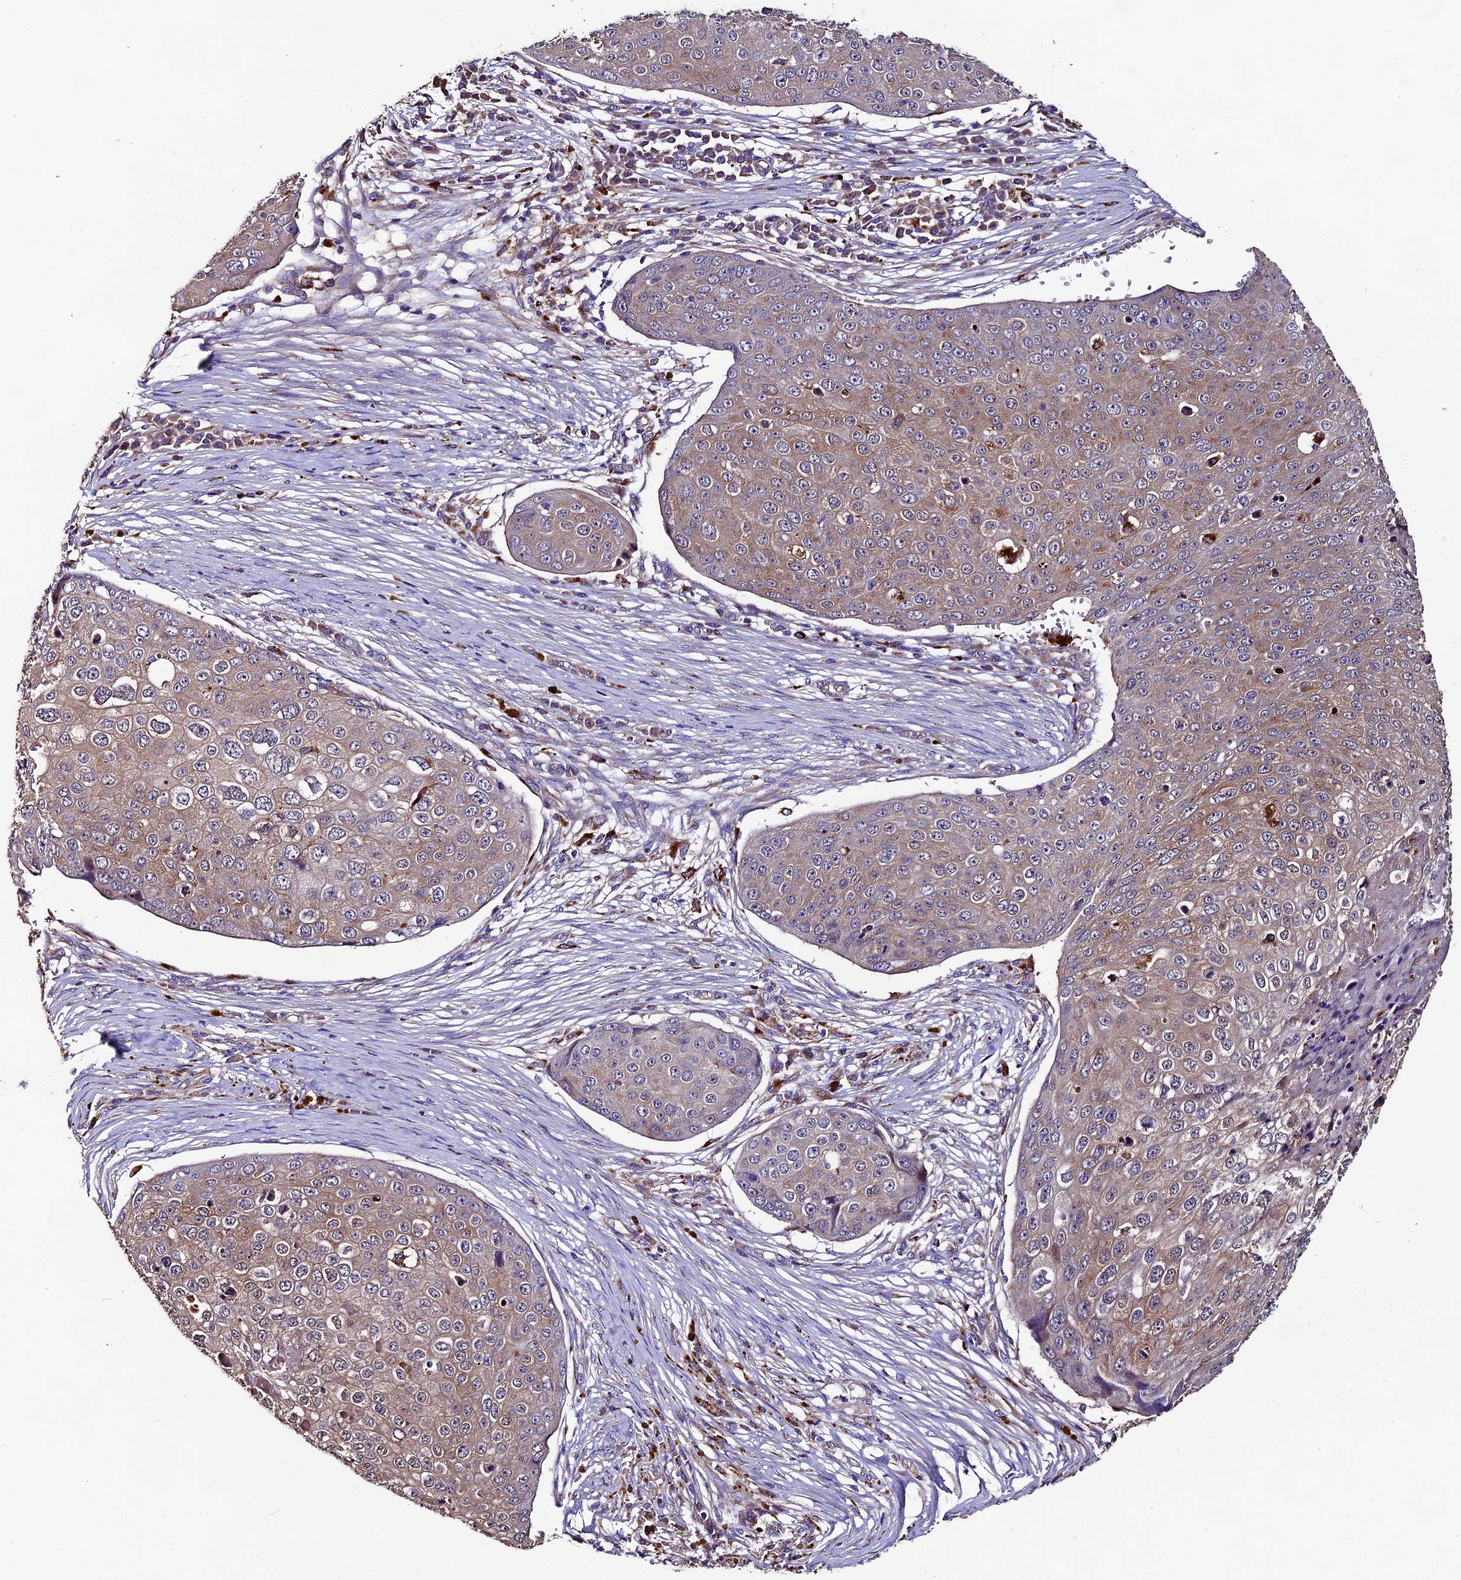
{"staining": {"intensity": "weak", "quantity": ">75%", "location": "cytoplasmic/membranous"}, "tissue": "skin cancer", "cell_type": "Tumor cells", "image_type": "cancer", "snomed": [{"axis": "morphology", "description": "Squamous cell carcinoma, NOS"}, {"axis": "topography", "description": "Skin"}], "caption": "Immunohistochemistry micrograph of neoplastic tissue: human squamous cell carcinoma (skin) stained using IHC exhibits low levels of weak protein expression localized specifically in the cytoplasmic/membranous of tumor cells, appearing as a cytoplasmic/membranous brown color.", "gene": "CLN5", "patient": {"sex": "male", "age": 71}}